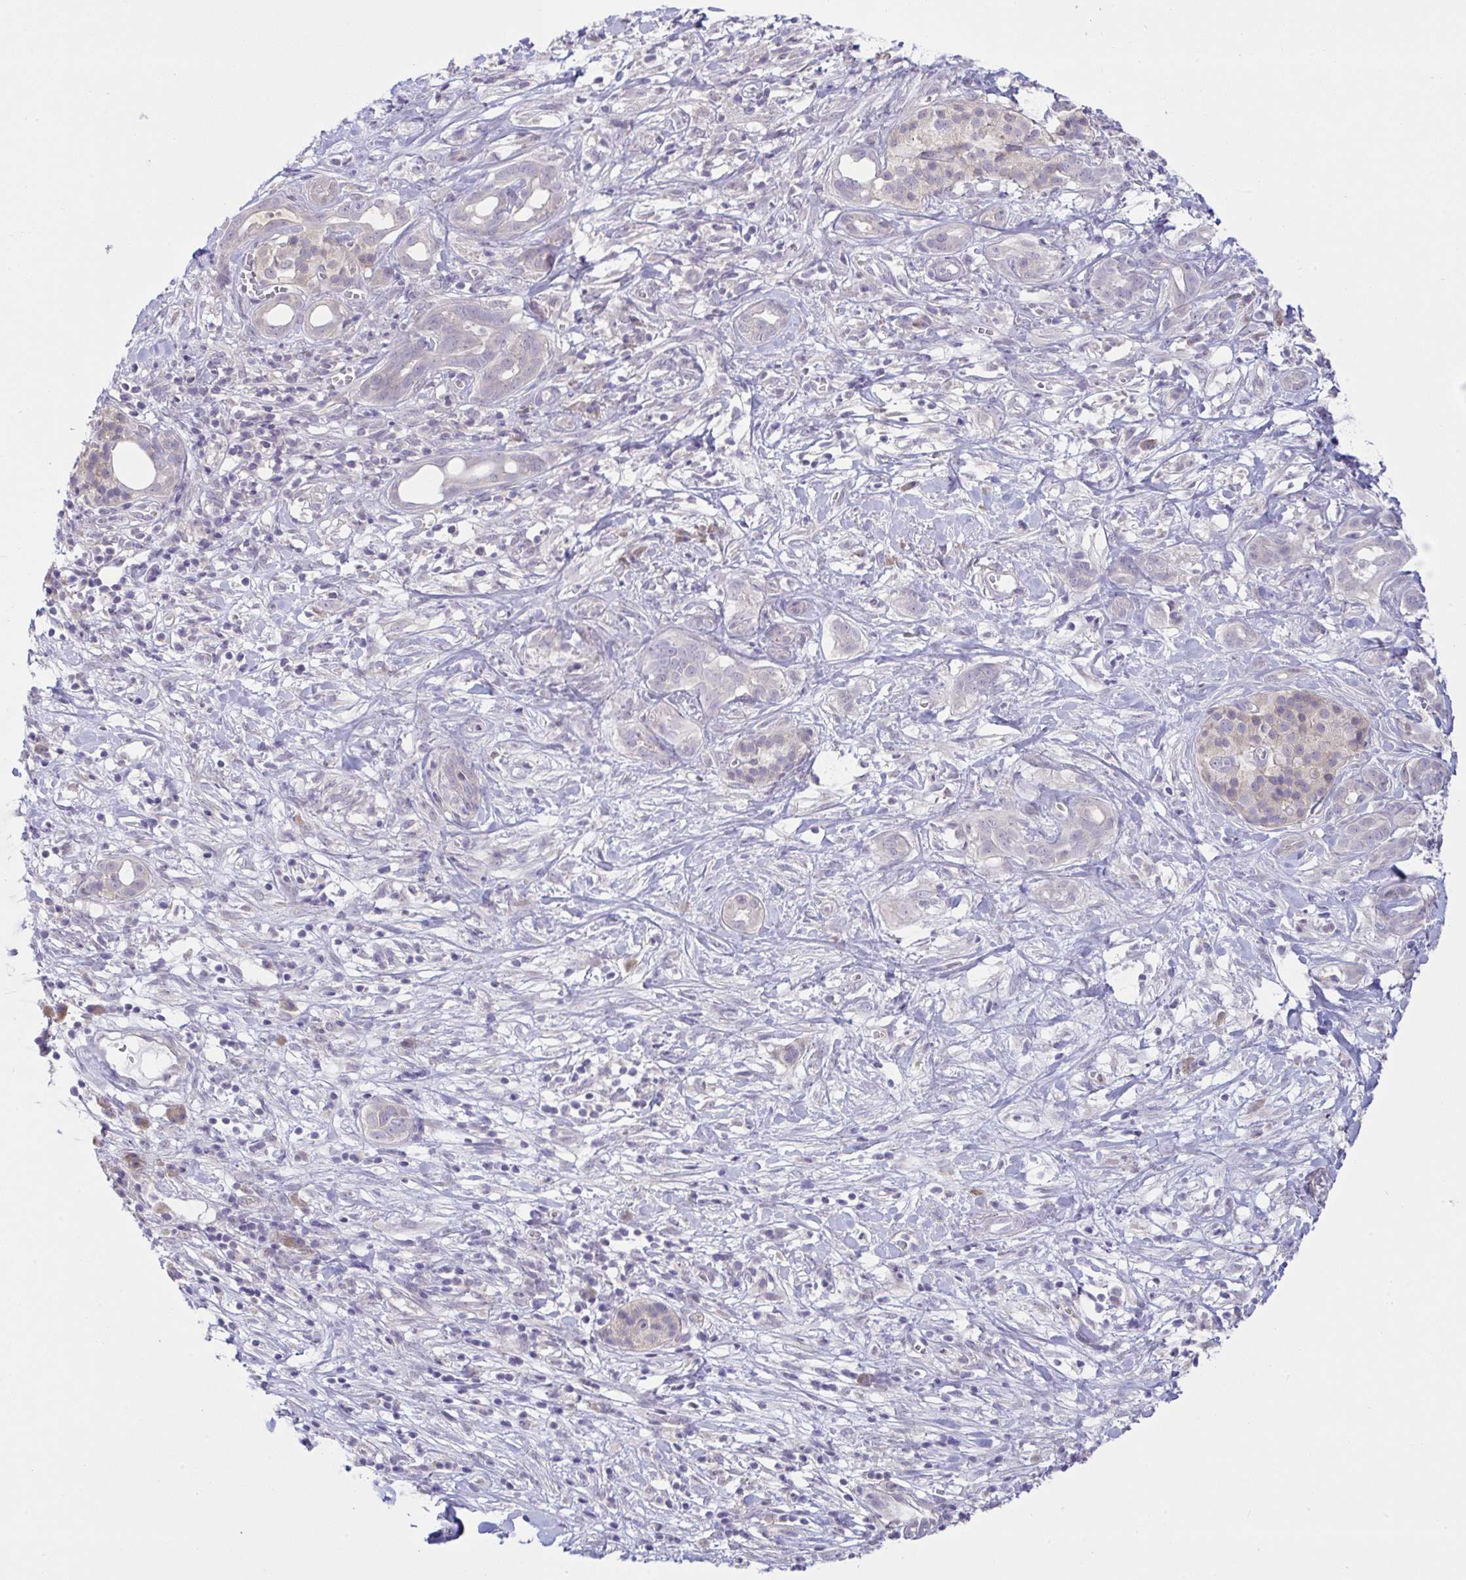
{"staining": {"intensity": "negative", "quantity": "none", "location": "none"}, "tissue": "pancreatic cancer", "cell_type": "Tumor cells", "image_type": "cancer", "snomed": [{"axis": "morphology", "description": "Adenocarcinoma, NOS"}, {"axis": "topography", "description": "Pancreas"}], "caption": "Immunohistochemistry of adenocarcinoma (pancreatic) exhibits no staining in tumor cells.", "gene": "TMEM41A", "patient": {"sex": "male", "age": 61}}